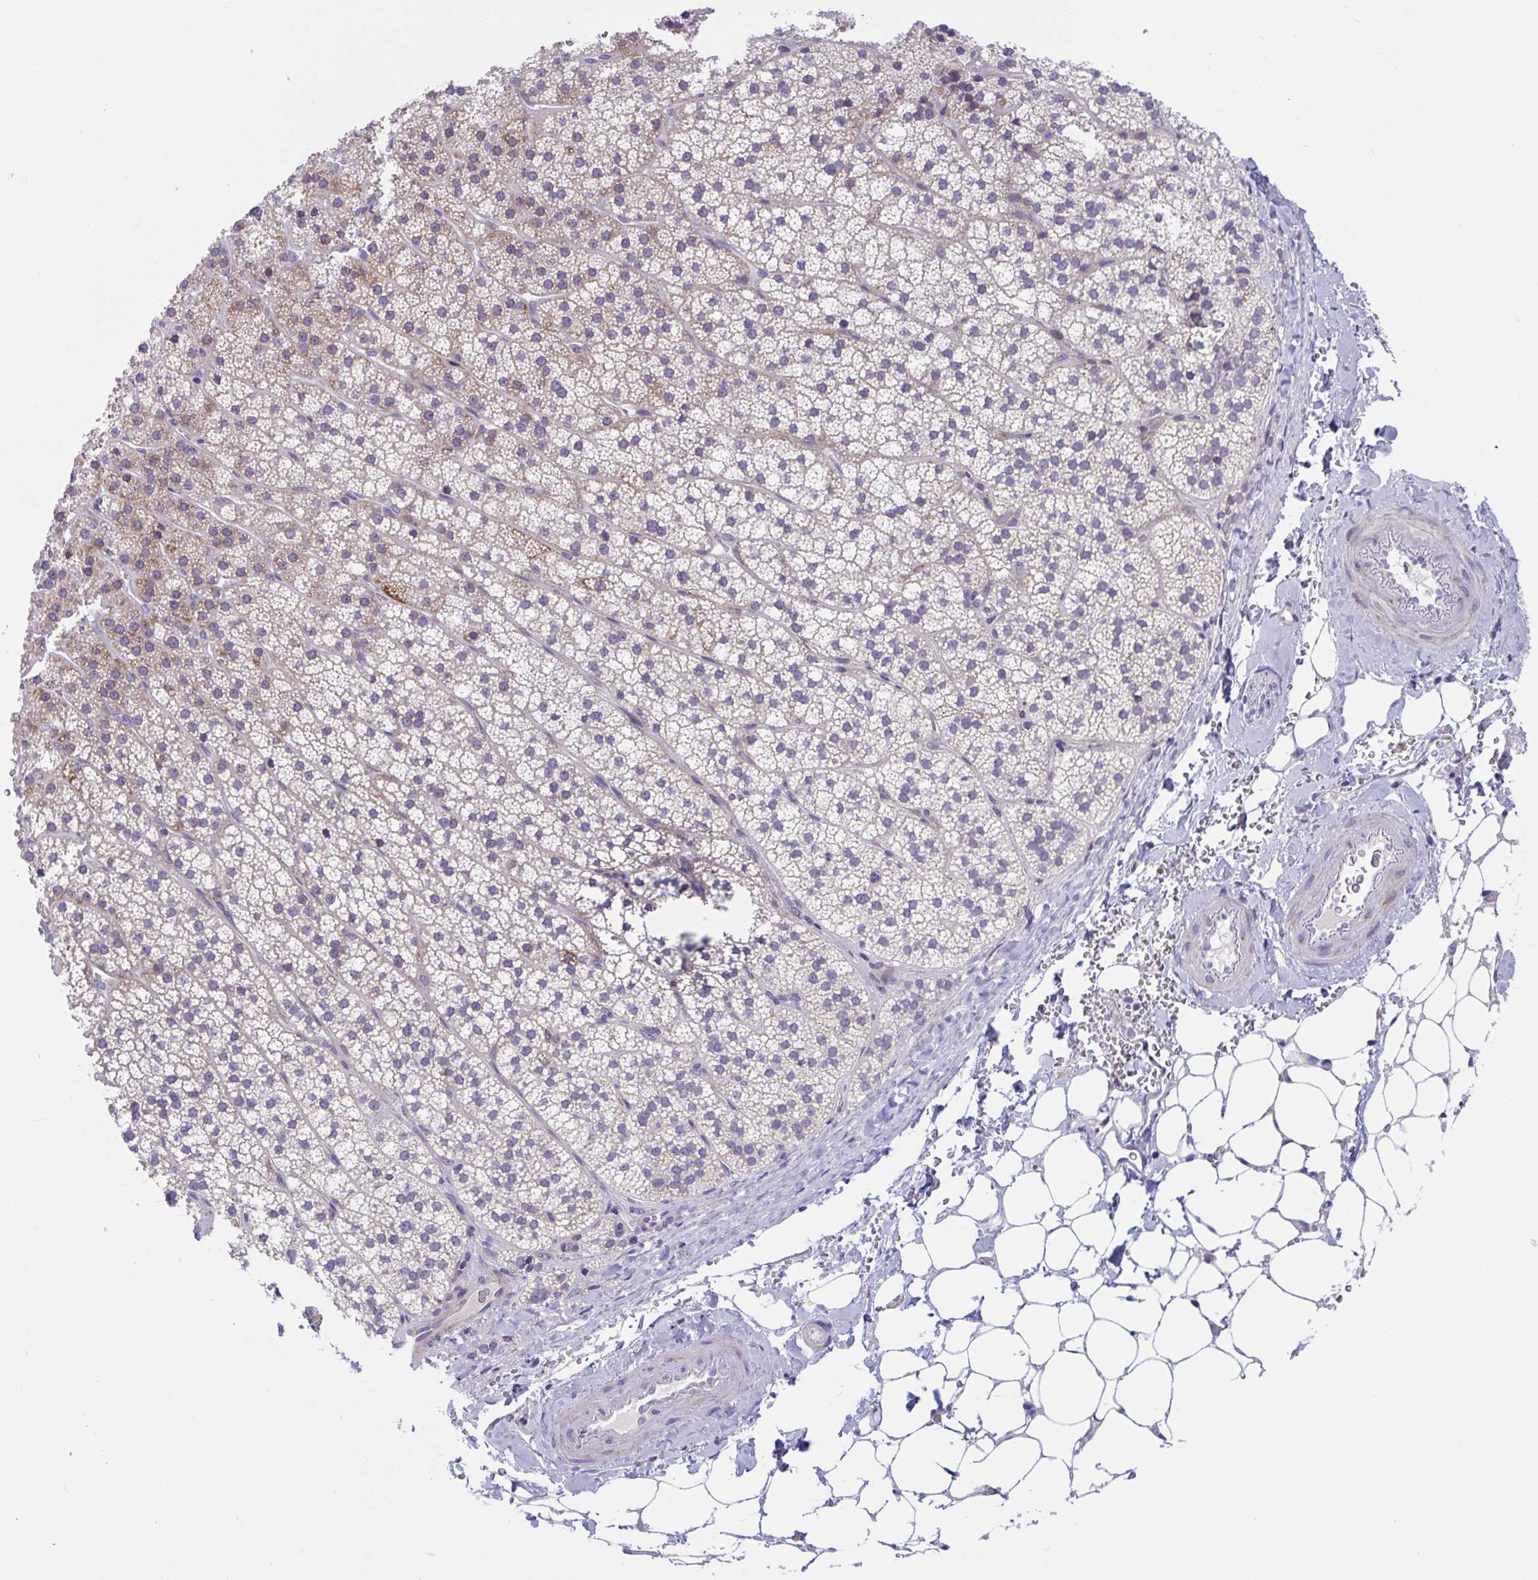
{"staining": {"intensity": "moderate", "quantity": "<25%", "location": "cytoplasmic/membranous"}, "tissue": "adrenal gland", "cell_type": "Glandular cells", "image_type": "normal", "snomed": [{"axis": "morphology", "description": "Normal tissue, NOS"}, {"axis": "topography", "description": "Adrenal gland"}], "caption": "Protein expression analysis of unremarkable adrenal gland reveals moderate cytoplasmic/membranous positivity in about <25% of glandular cells.", "gene": "DTX3", "patient": {"sex": "male", "age": 53}}